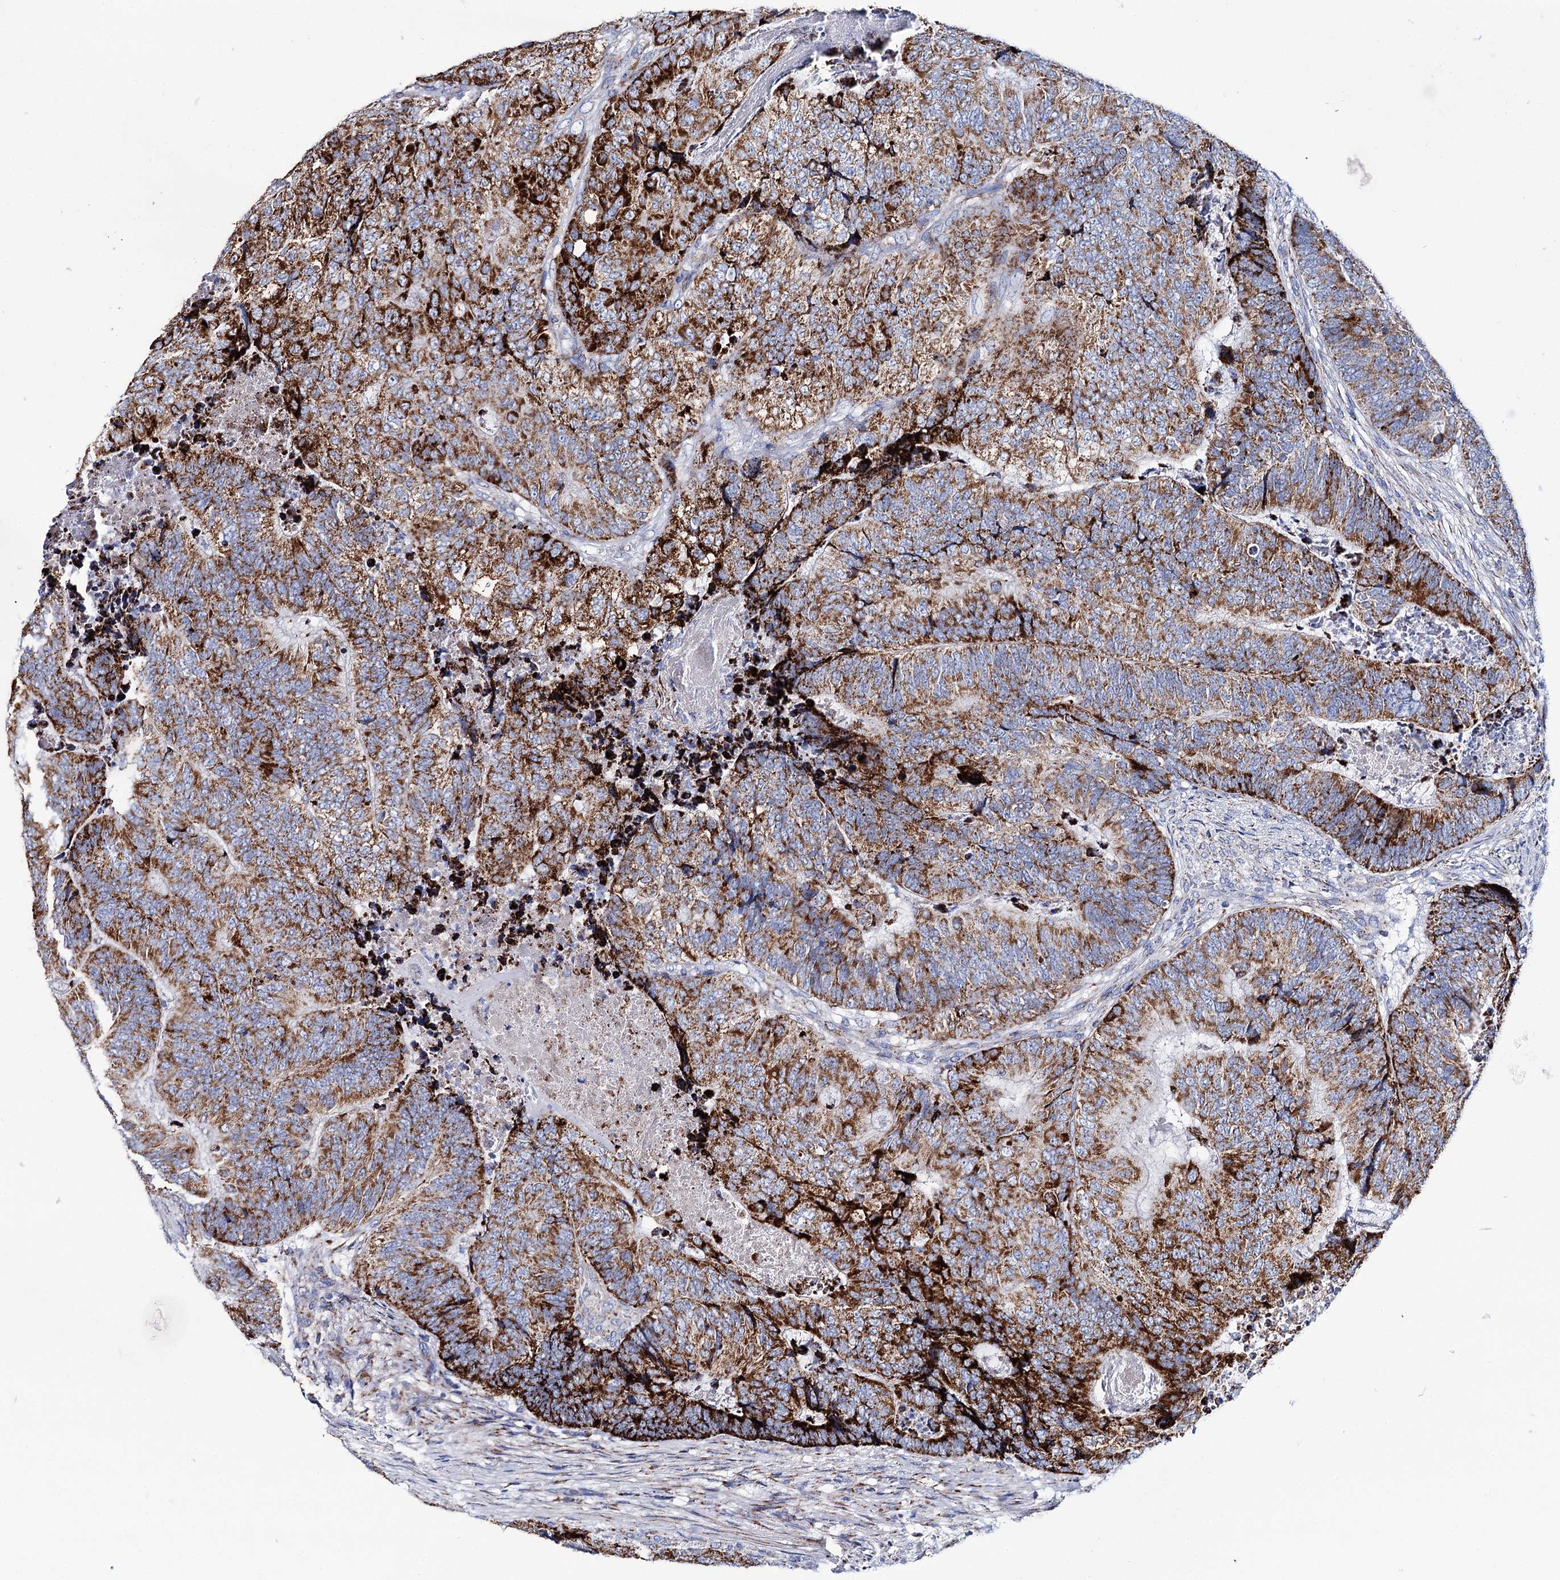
{"staining": {"intensity": "strong", "quantity": ">75%", "location": "cytoplasmic/membranous"}, "tissue": "colorectal cancer", "cell_type": "Tumor cells", "image_type": "cancer", "snomed": [{"axis": "morphology", "description": "Adenocarcinoma, NOS"}, {"axis": "topography", "description": "Colon"}], "caption": "Adenocarcinoma (colorectal) stained with DAB (3,3'-diaminobenzidine) immunohistochemistry reveals high levels of strong cytoplasmic/membranous staining in about >75% of tumor cells. (Stains: DAB in brown, nuclei in blue, Microscopy: brightfield microscopy at high magnification).", "gene": "UBASH3B", "patient": {"sex": "female", "age": 67}}